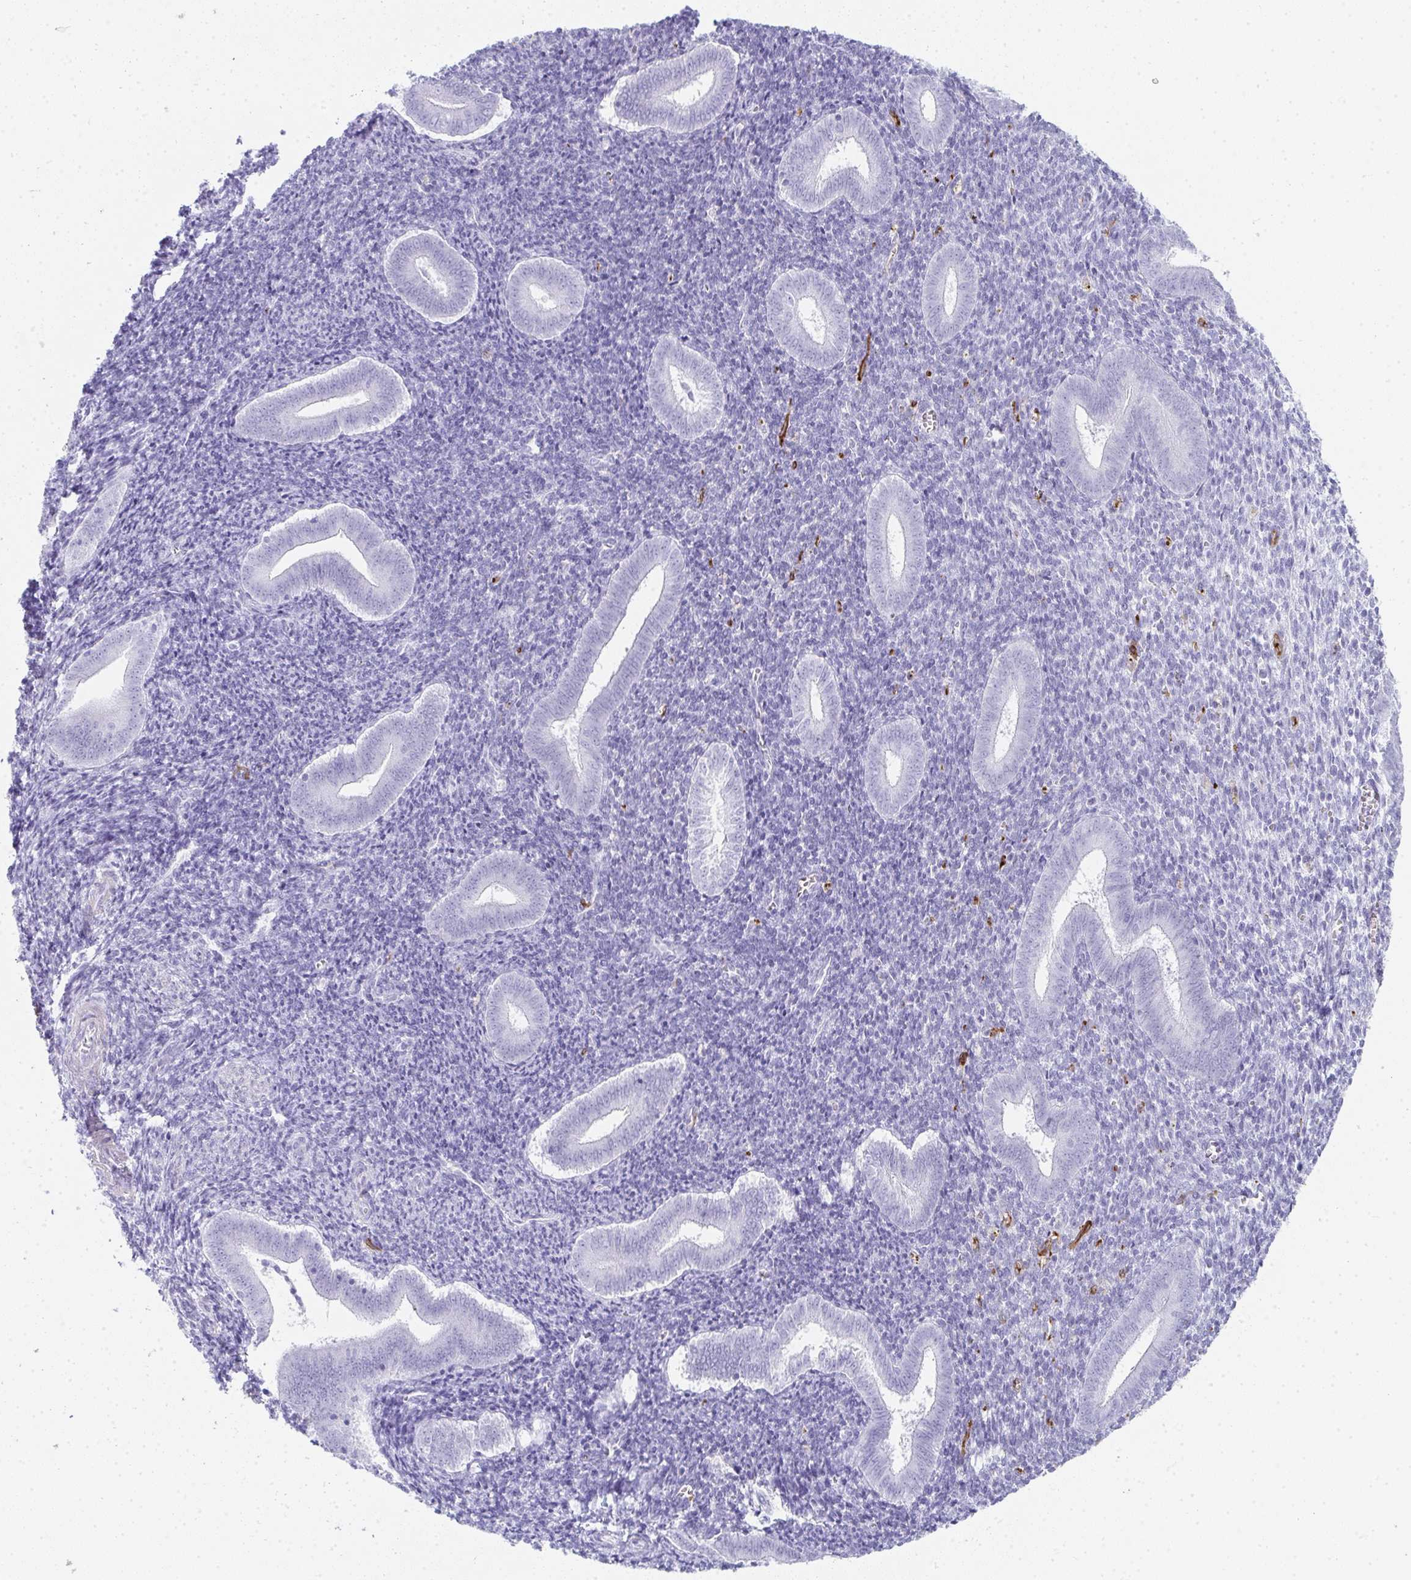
{"staining": {"intensity": "negative", "quantity": "none", "location": "none"}, "tissue": "endometrium", "cell_type": "Cells in endometrial stroma", "image_type": "normal", "snomed": [{"axis": "morphology", "description": "Normal tissue, NOS"}, {"axis": "topography", "description": "Endometrium"}], "caption": "Immunohistochemistry (IHC) photomicrograph of benign endometrium: endometrium stained with DAB exhibits no significant protein expression in cells in endometrial stroma.", "gene": "PRND", "patient": {"sex": "female", "age": 25}}